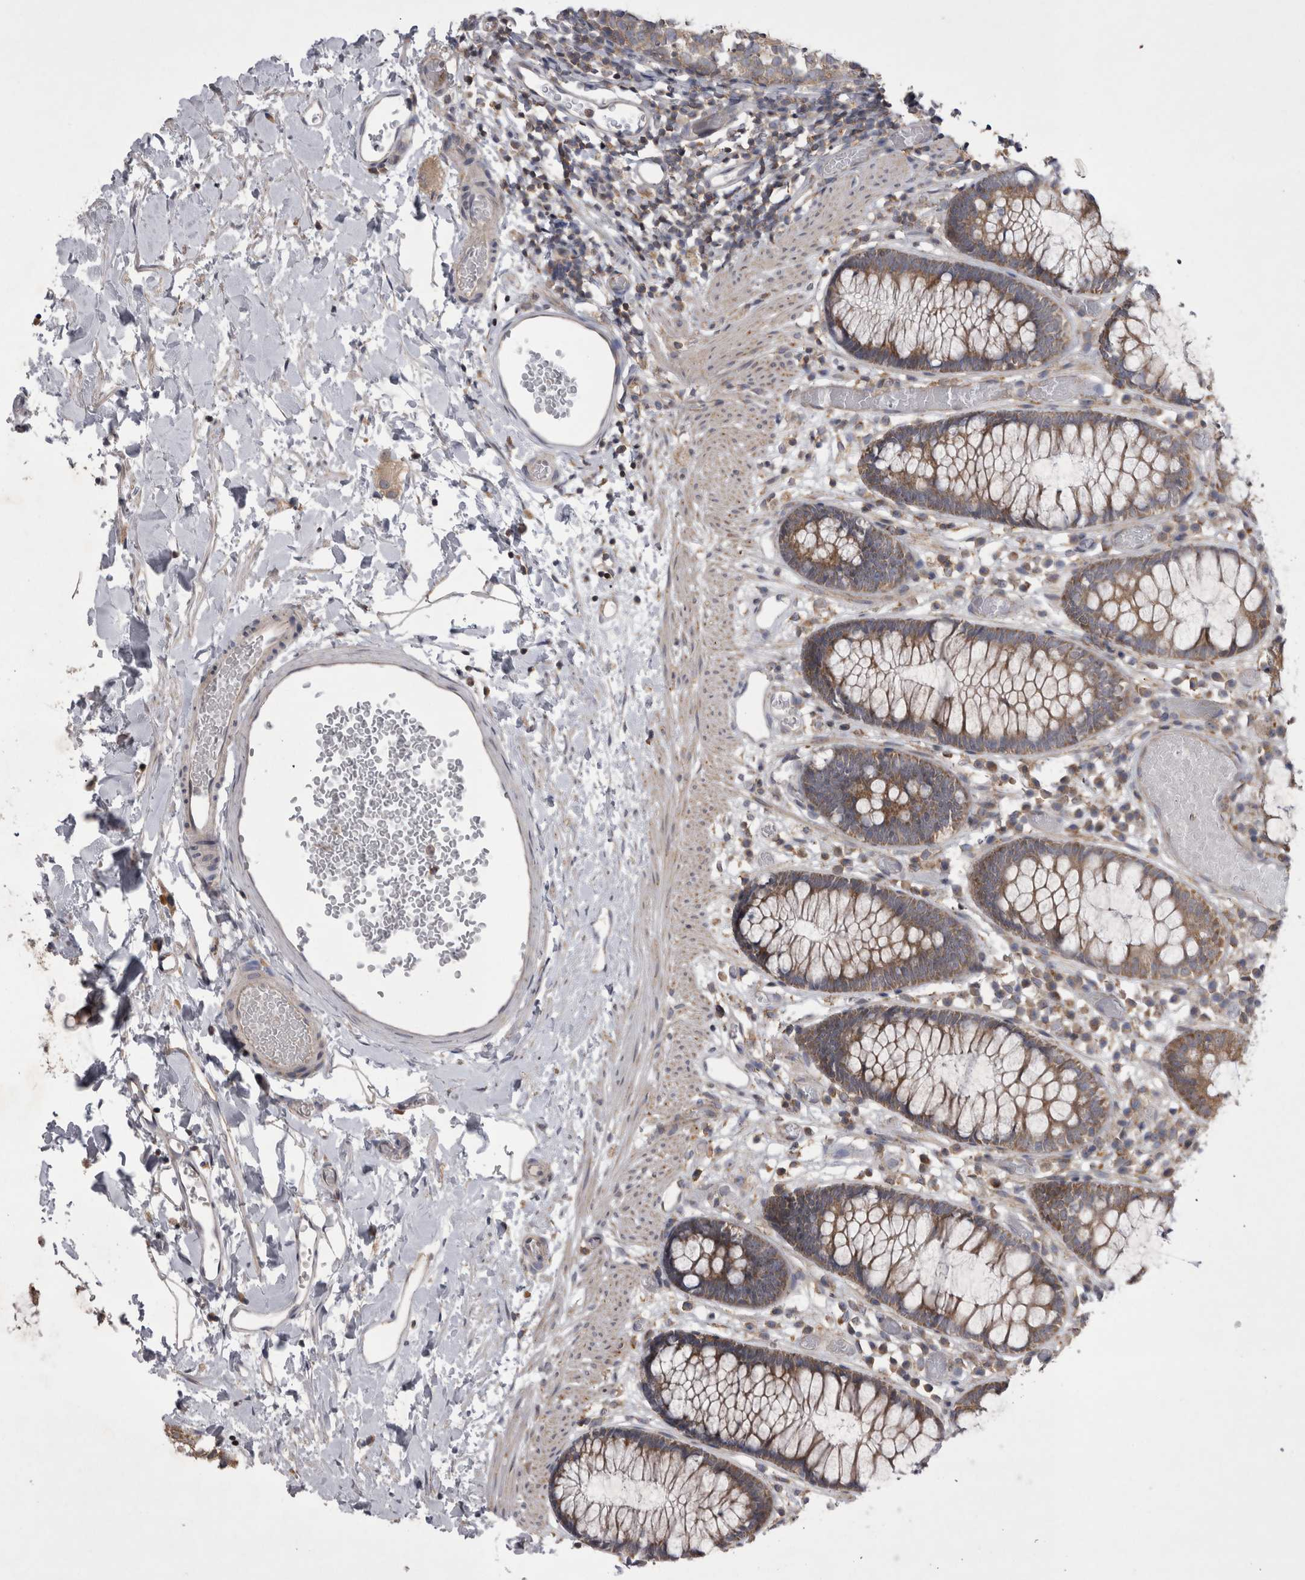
{"staining": {"intensity": "weak", "quantity": "25%-75%", "location": "cytoplasmic/membranous"}, "tissue": "colon", "cell_type": "Endothelial cells", "image_type": "normal", "snomed": [{"axis": "morphology", "description": "Normal tissue, NOS"}, {"axis": "topography", "description": "Colon"}], "caption": "About 25%-75% of endothelial cells in unremarkable colon demonstrate weak cytoplasmic/membranous protein expression as visualized by brown immunohistochemical staining.", "gene": "TSPOAP1", "patient": {"sex": "male", "age": 14}}